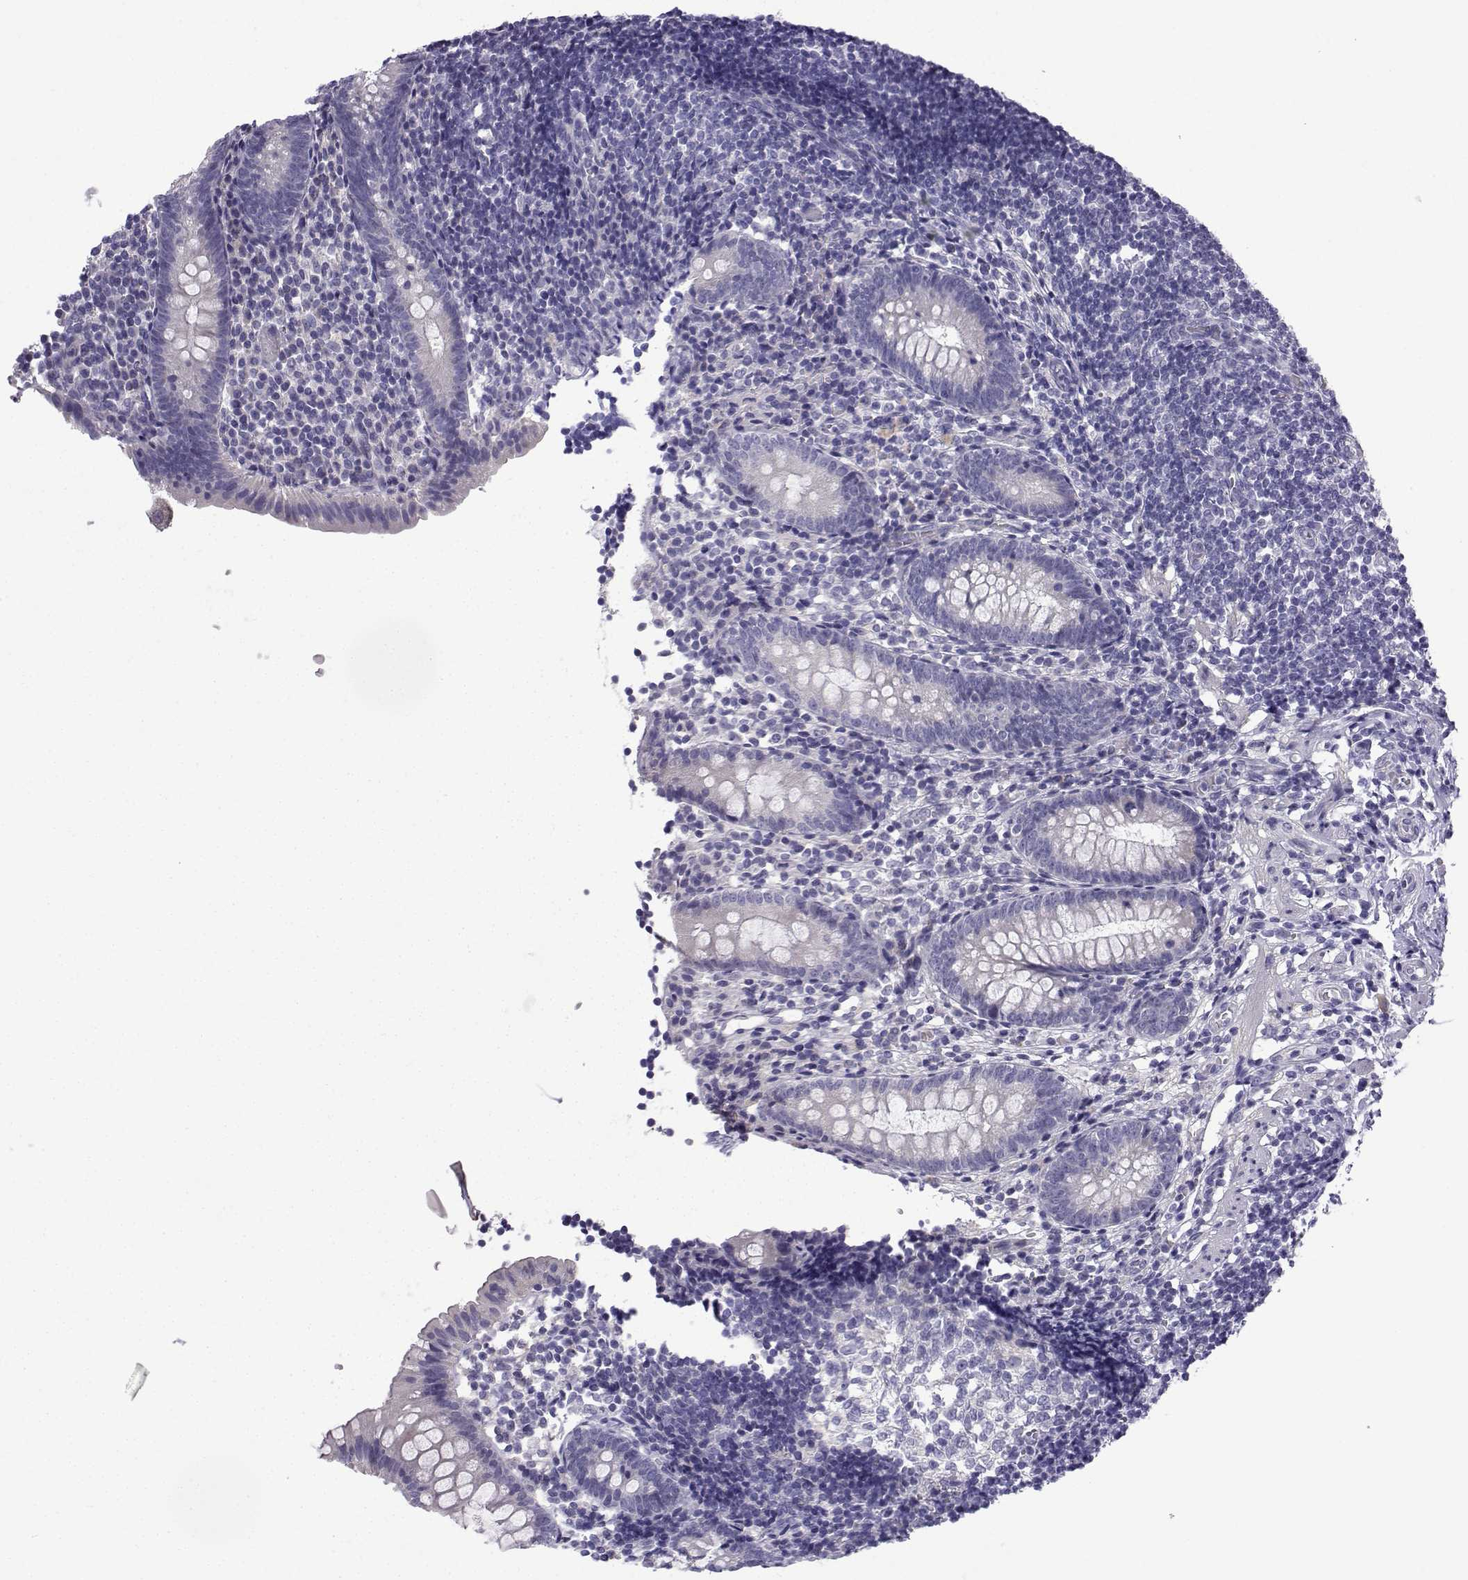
{"staining": {"intensity": "negative", "quantity": "none", "location": "none"}, "tissue": "appendix", "cell_type": "Glandular cells", "image_type": "normal", "snomed": [{"axis": "morphology", "description": "Normal tissue, NOS"}, {"axis": "topography", "description": "Appendix"}], "caption": "The micrograph demonstrates no significant staining in glandular cells of appendix. (DAB (3,3'-diaminobenzidine) immunohistochemistry (IHC), high magnification).", "gene": "SPACA7", "patient": {"sex": "female", "age": 40}}